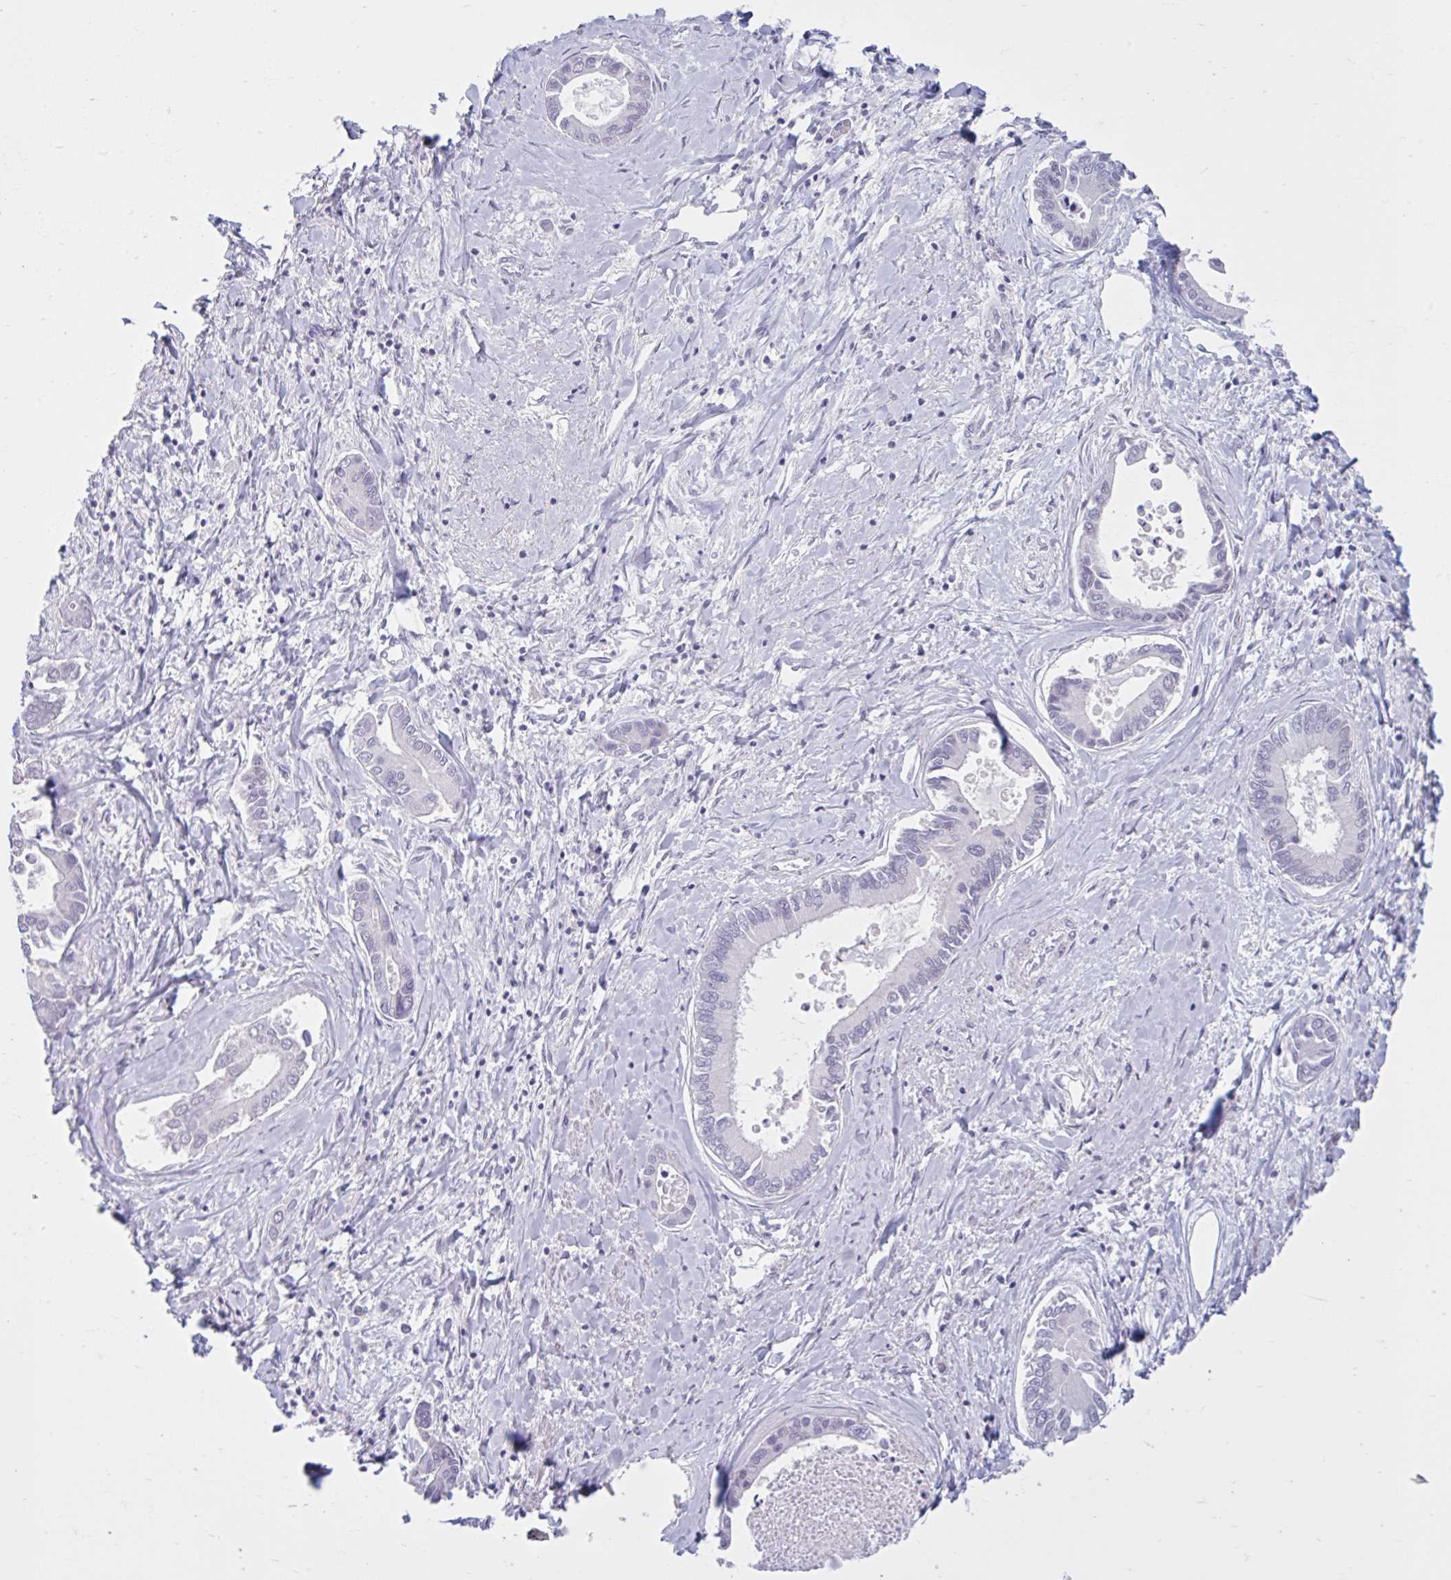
{"staining": {"intensity": "negative", "quantity": "none", "location": "none"}, "tissue": "liver cancer", "cell_type": "Tumor cells", "image_type": "cancer", "snomed": [{"axis": "morphology", "description": "Cholangiocarcinoma"}, {"axis": "topography", "description": "Liver"}], "caption": "Histopathology image shows no protein positivity in tumor cells of liver cancer (cholangiocarcinoma) tissue.", "gene": "FAM153A", "patient": {"sex": "male", "age": 66}}